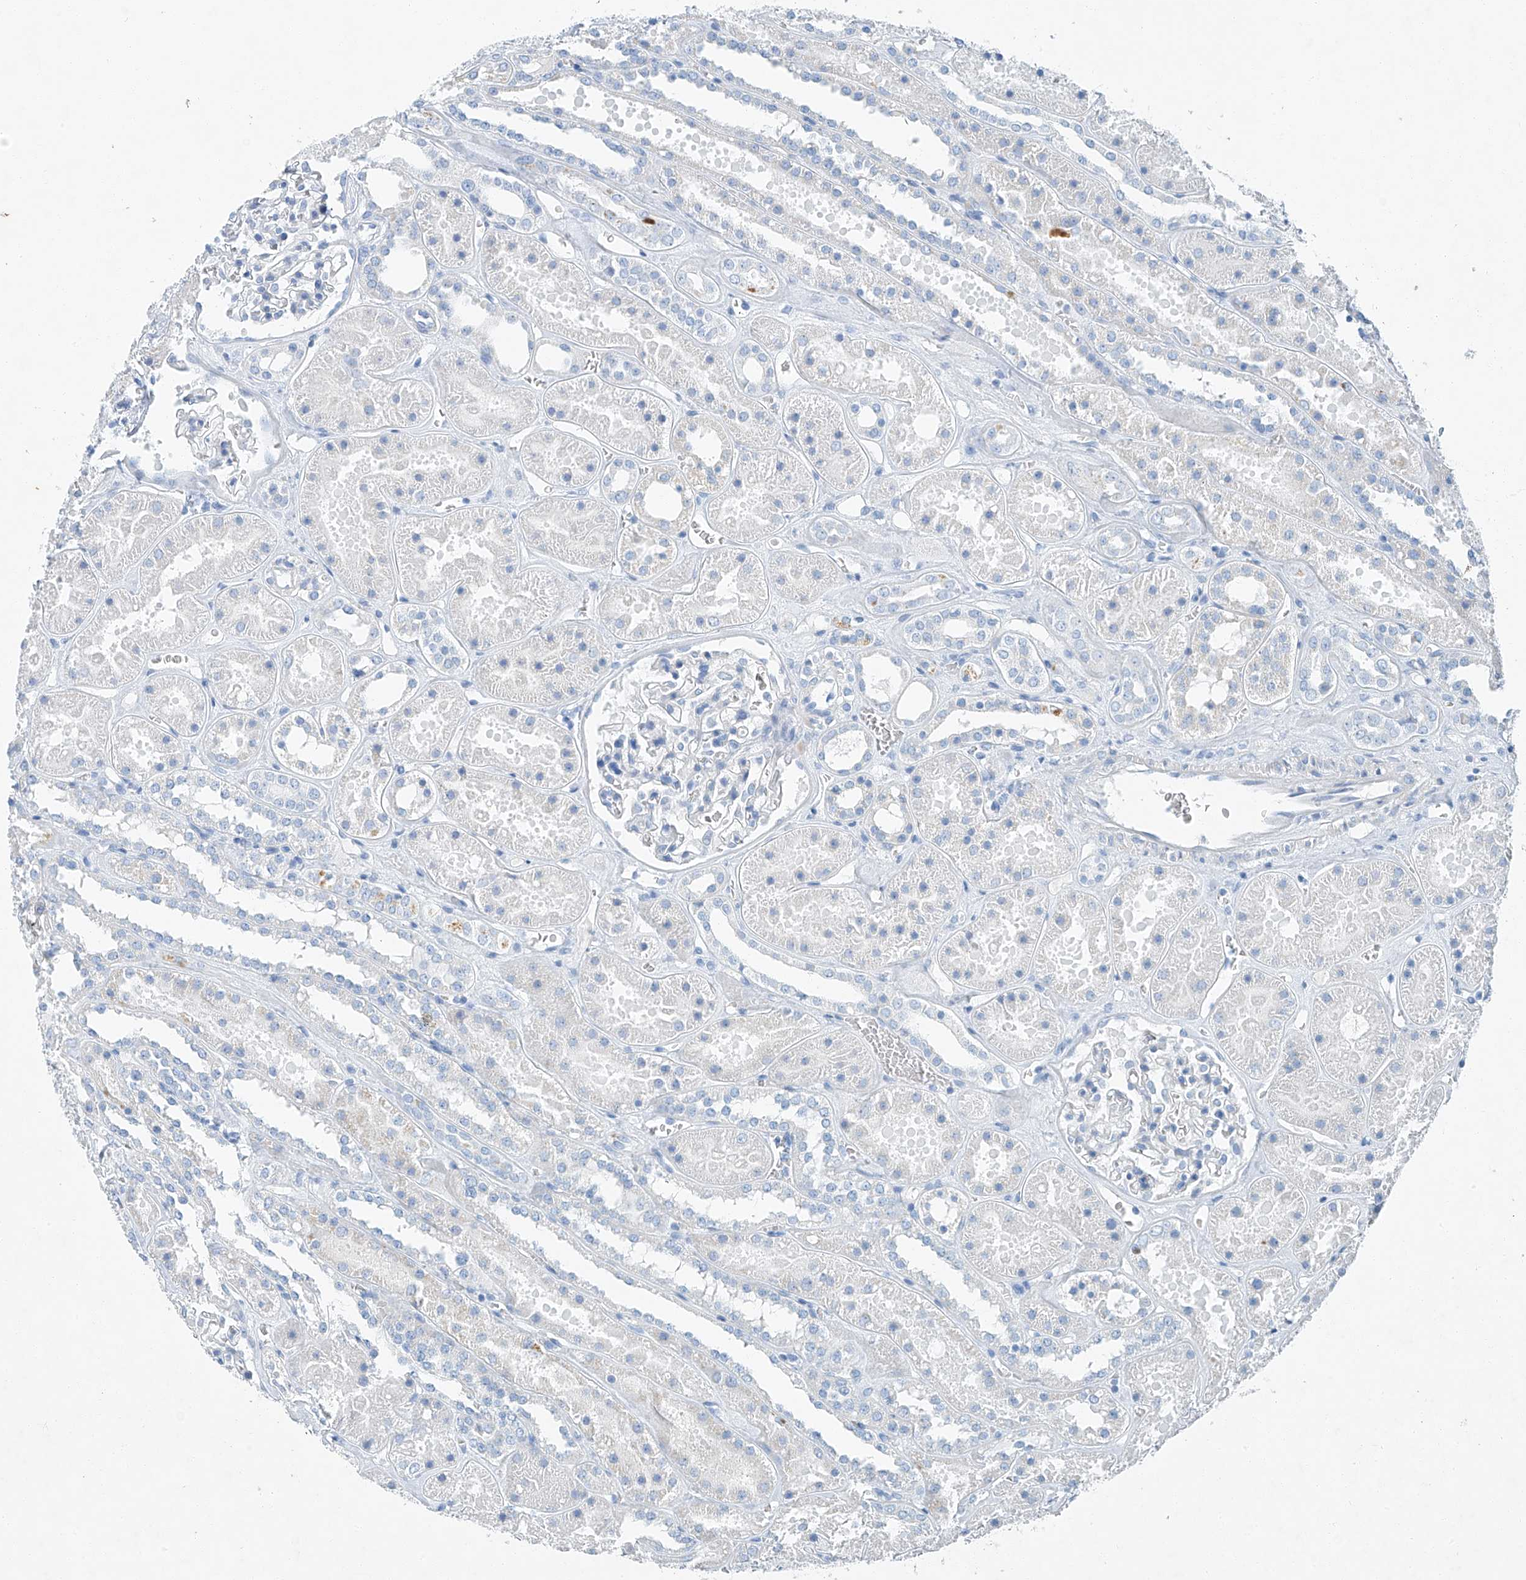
{"staining": {"intensity": "negative", "quantity": "none", "location": "none"}, "tissue": "kidney", "cell_type": "Cells in glomeruli", "image_type": "normal", "snomed": [{"axis": "morphology", "description": "Normal tissue, NOS"}, {"axis": "topography", "description": "Kidney"}], "caption": "Immunohistochemistry of normal human kidney demonstrates no expression in cells in glomeruli.", "gene": "C1orf87", "patient": {"sex": "female", "age": 41}}